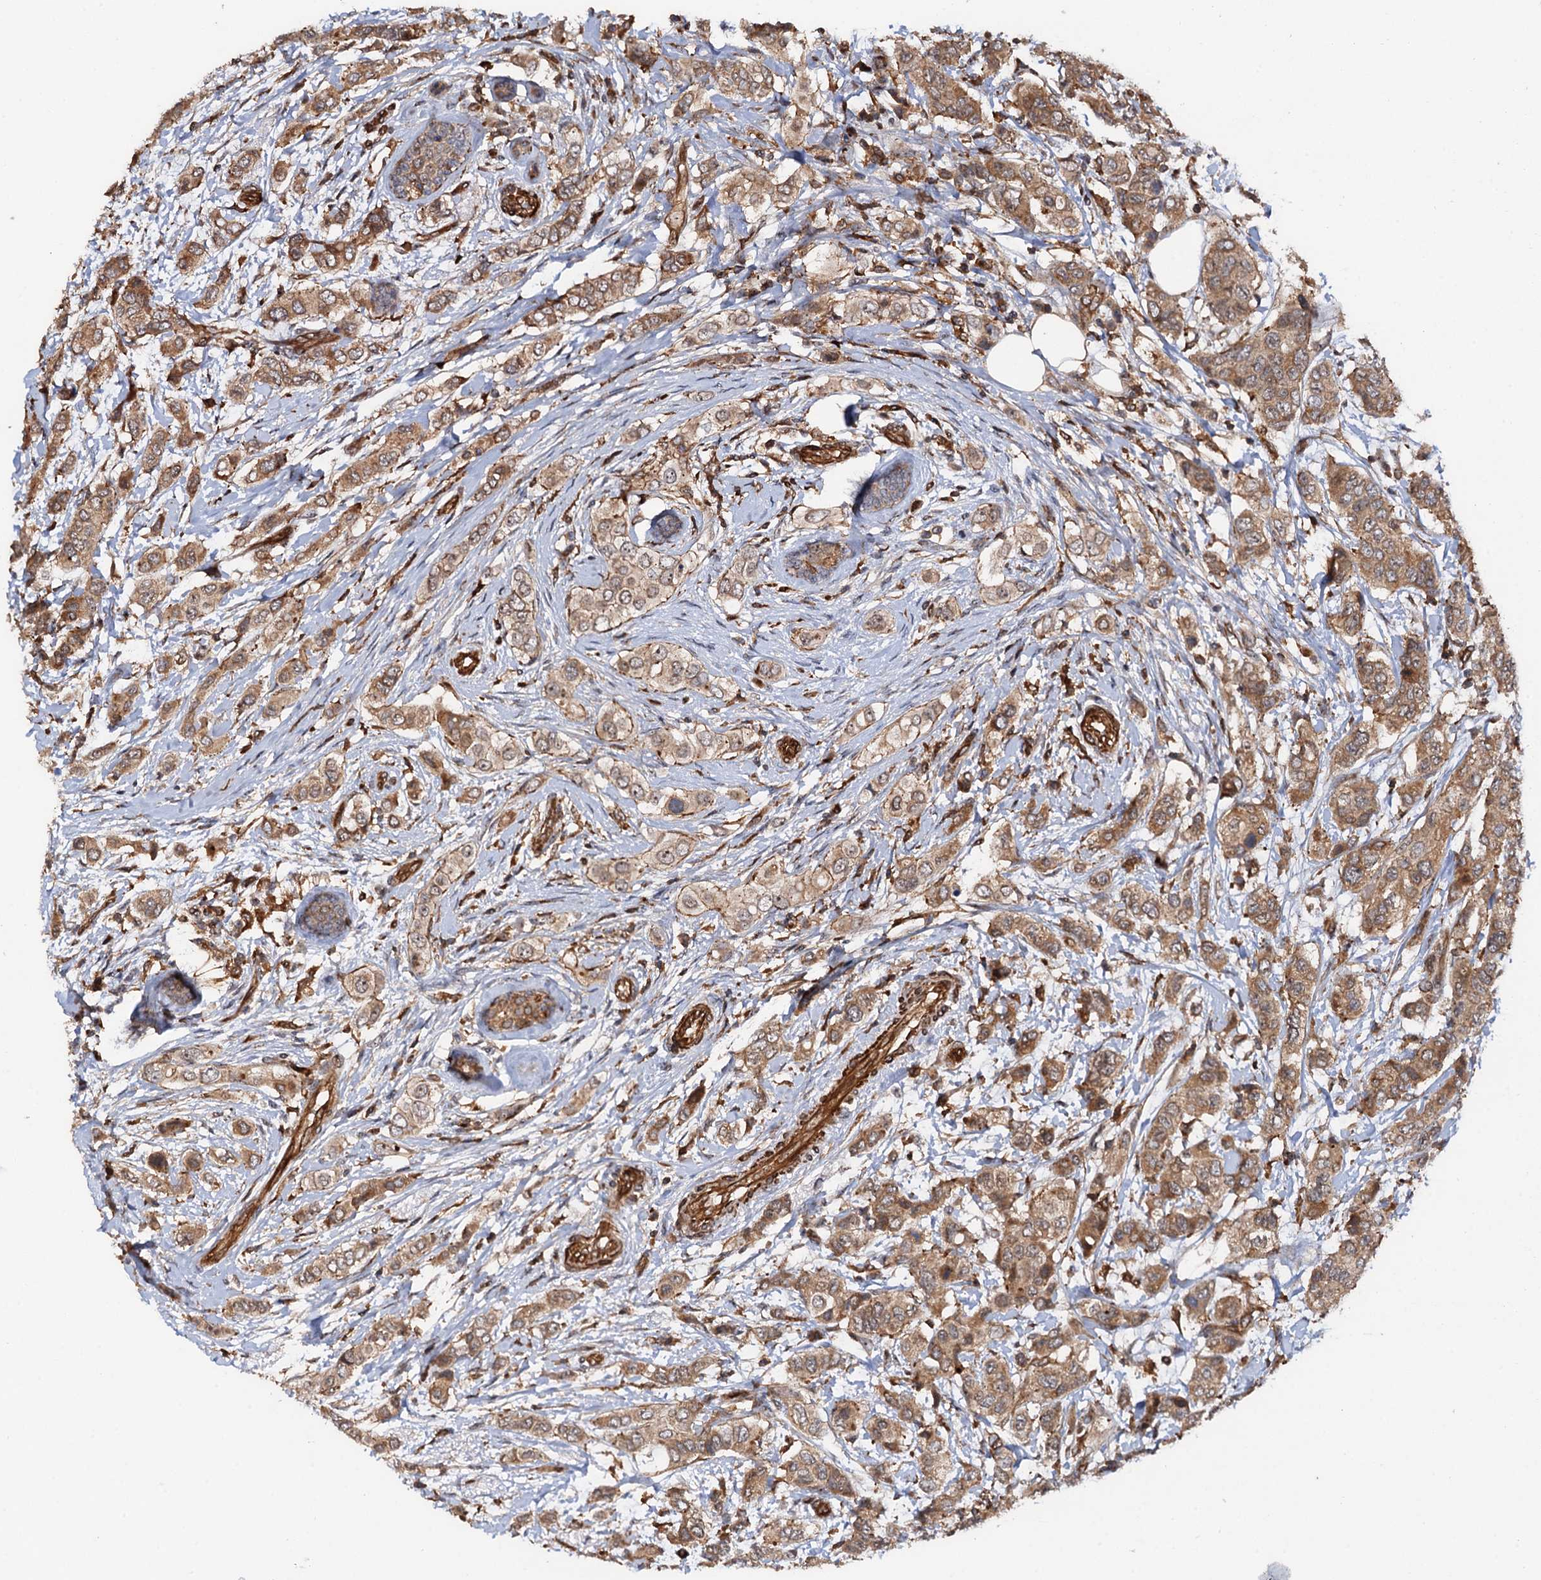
{"staining": {"intensity": "moderate", "quantity": ">75%", "location": "cytoplasmic/membranous"}, "tissue": "breast cancer", "cell_type": "Tumor cells", "image_type": "cancer", "snomed": [{"axis": "morphology", "description": "Lobular carcinoma"}, {"axis": "topography", "description": "Breast"}], "caption": "Brown immunohistochemical staining in breast cancer (lobular carcinoma) displays moderate cytoplasmic/membranous expression in about >75% of tumor cells.", "gene": "BORA", "patient": {"sex": "female", "age": 51}}